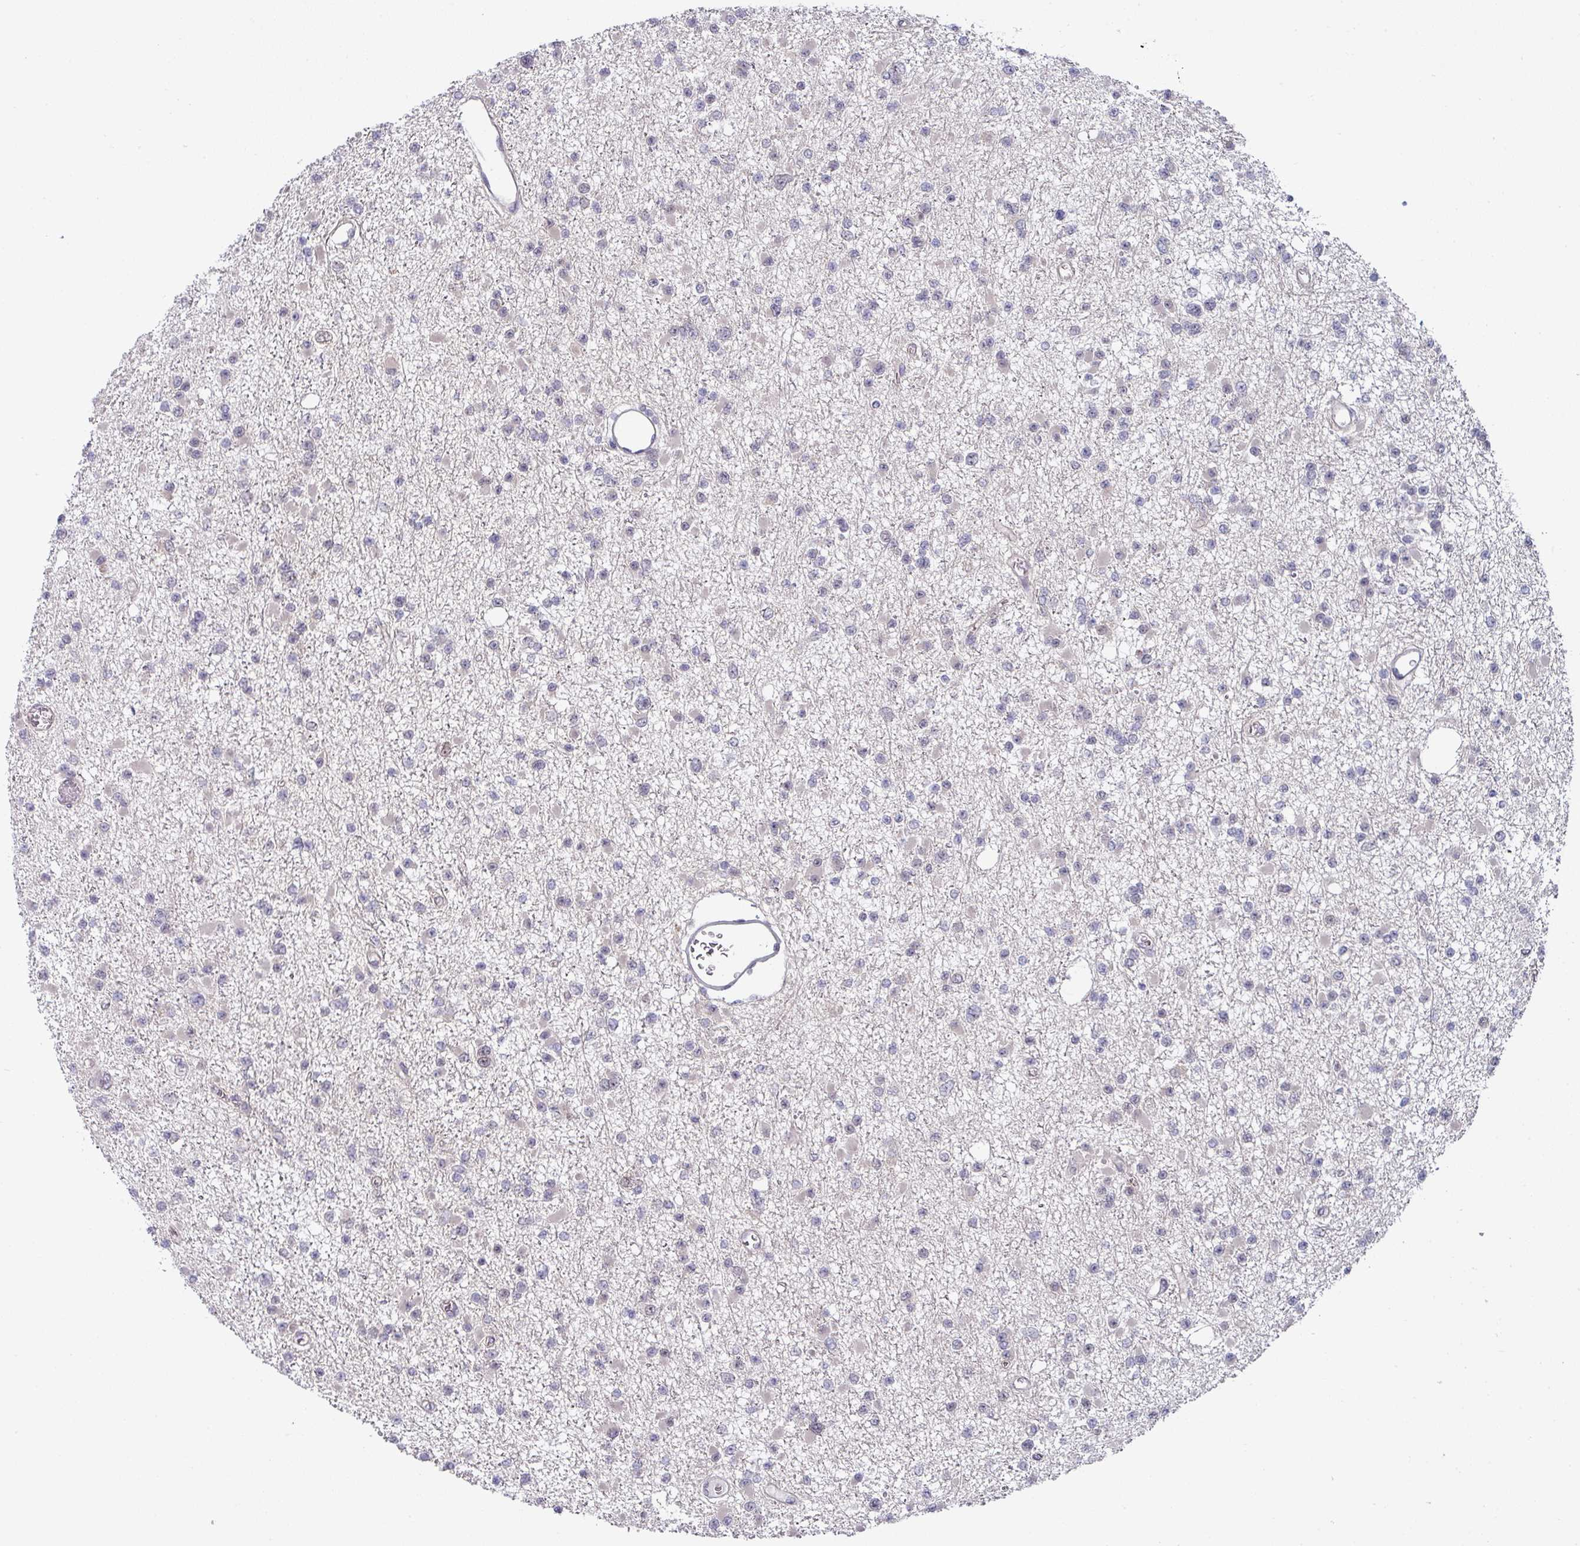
{"staining": {"intensity": "negative", "quantity": "none", "location": "none"}, "tissue": "glioma", "cell_type": "Tumor cells", "image_type": "cancer", "snomed": [{"axis": "morphology", "description": "Glioma, malignant, Low grade"}, {"axis": "topography", "description": "Brain"}], "caption": "This is an IHC micrograph of human glioma. There is no expression in tumor cells.", "gene": "TMED5", "patient": {"sex": "female", "age": 22}}